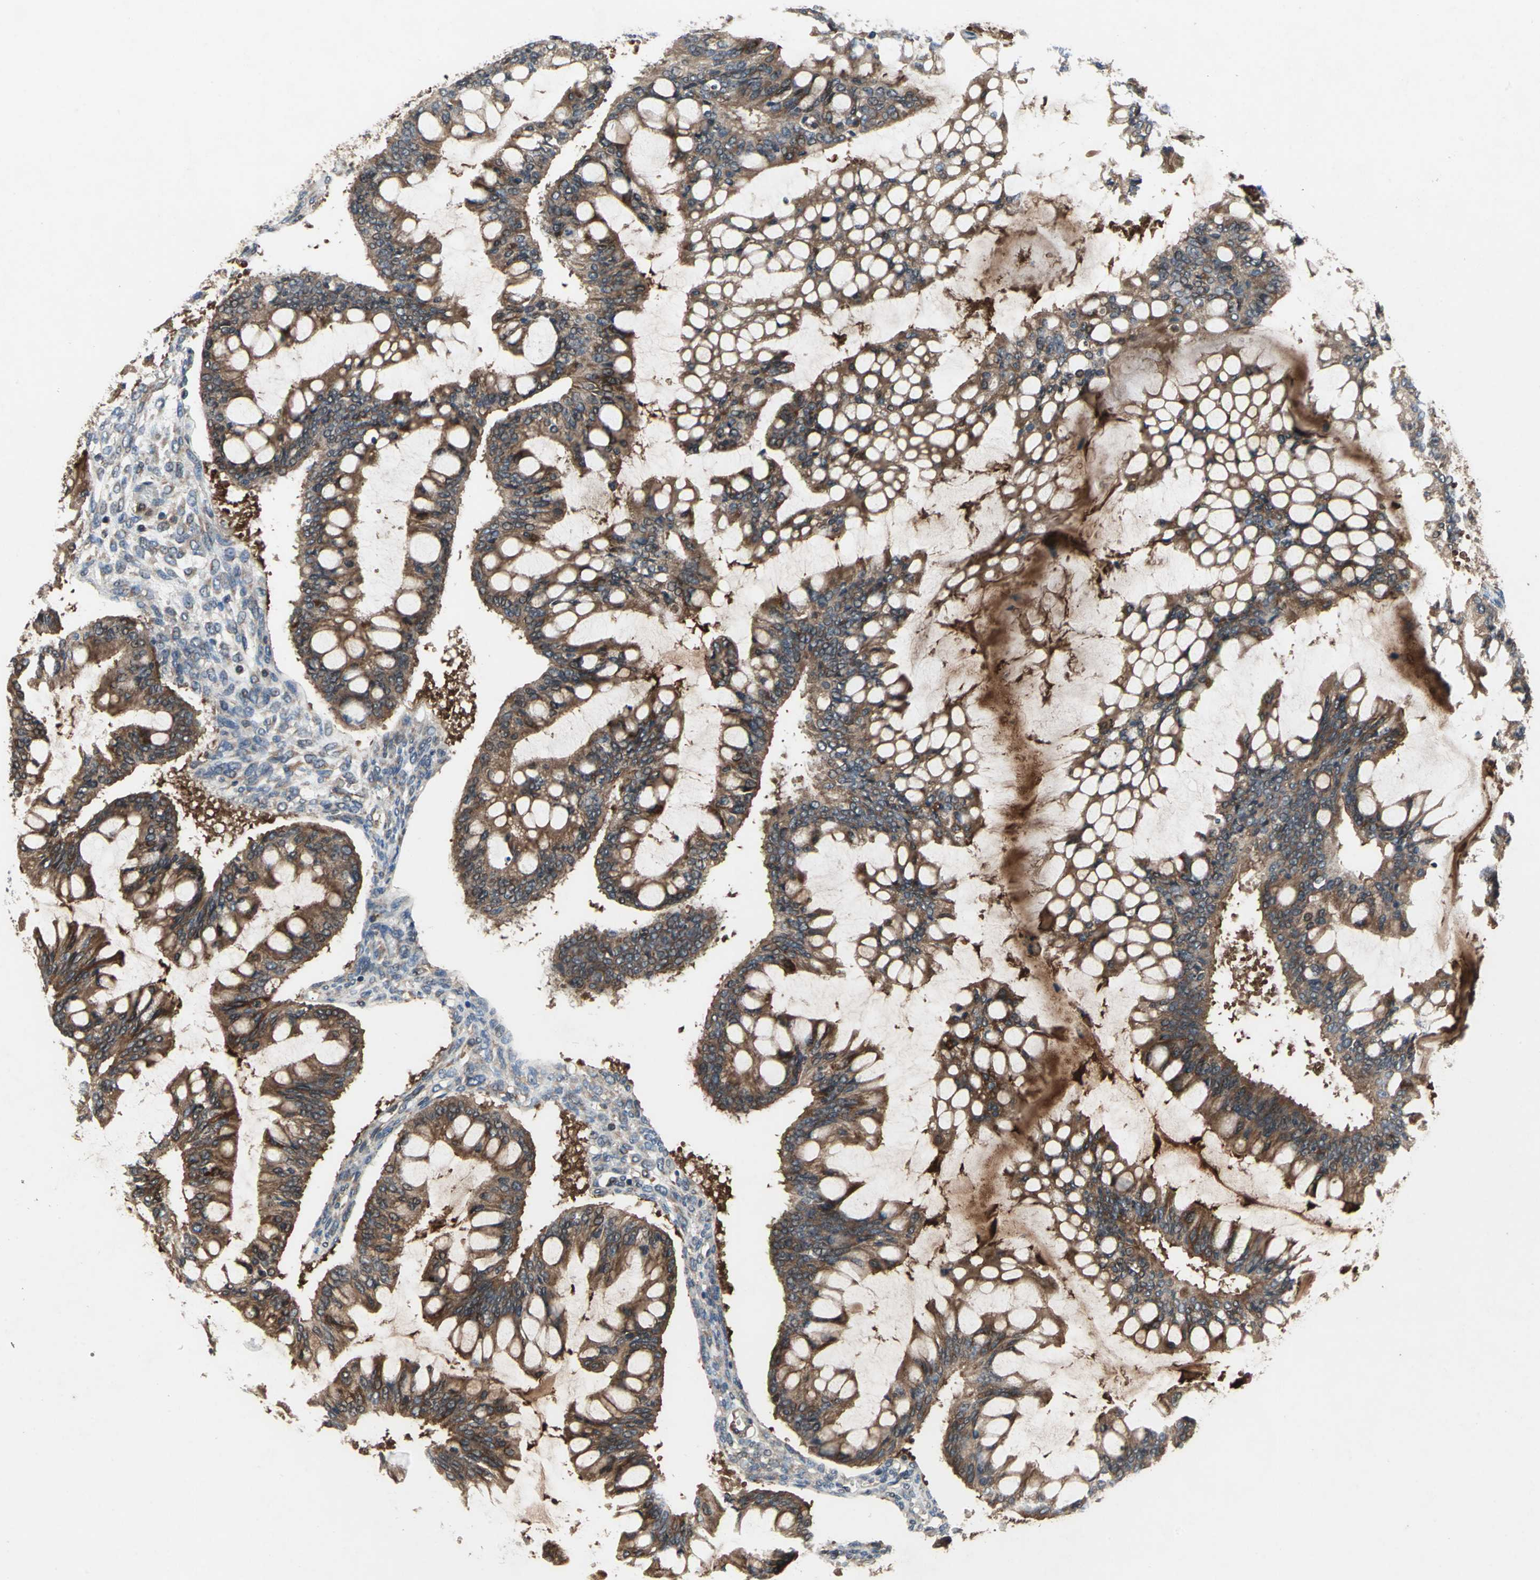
{"staining": {"intensity": "strong", "quantity": ">75%", "location": "cytoplasmic/membranous"}, "tissue": "ovarian cancer", "cell_type": "Tumor cells", "image_type": "cancer", "snomed": [{"axis": "morphology", "description": "Cystadenocarcinoma, mucinous, NOS"}, {"axis": "topography", "description": "Ovary"}], "caption": "Mucinous cystadenocarcinoma (ovarian) stained with a protein marker displays strong staining in tumor cells.", "gene": "CAPN1", "patient": {"sex": "female", "age": 73}}